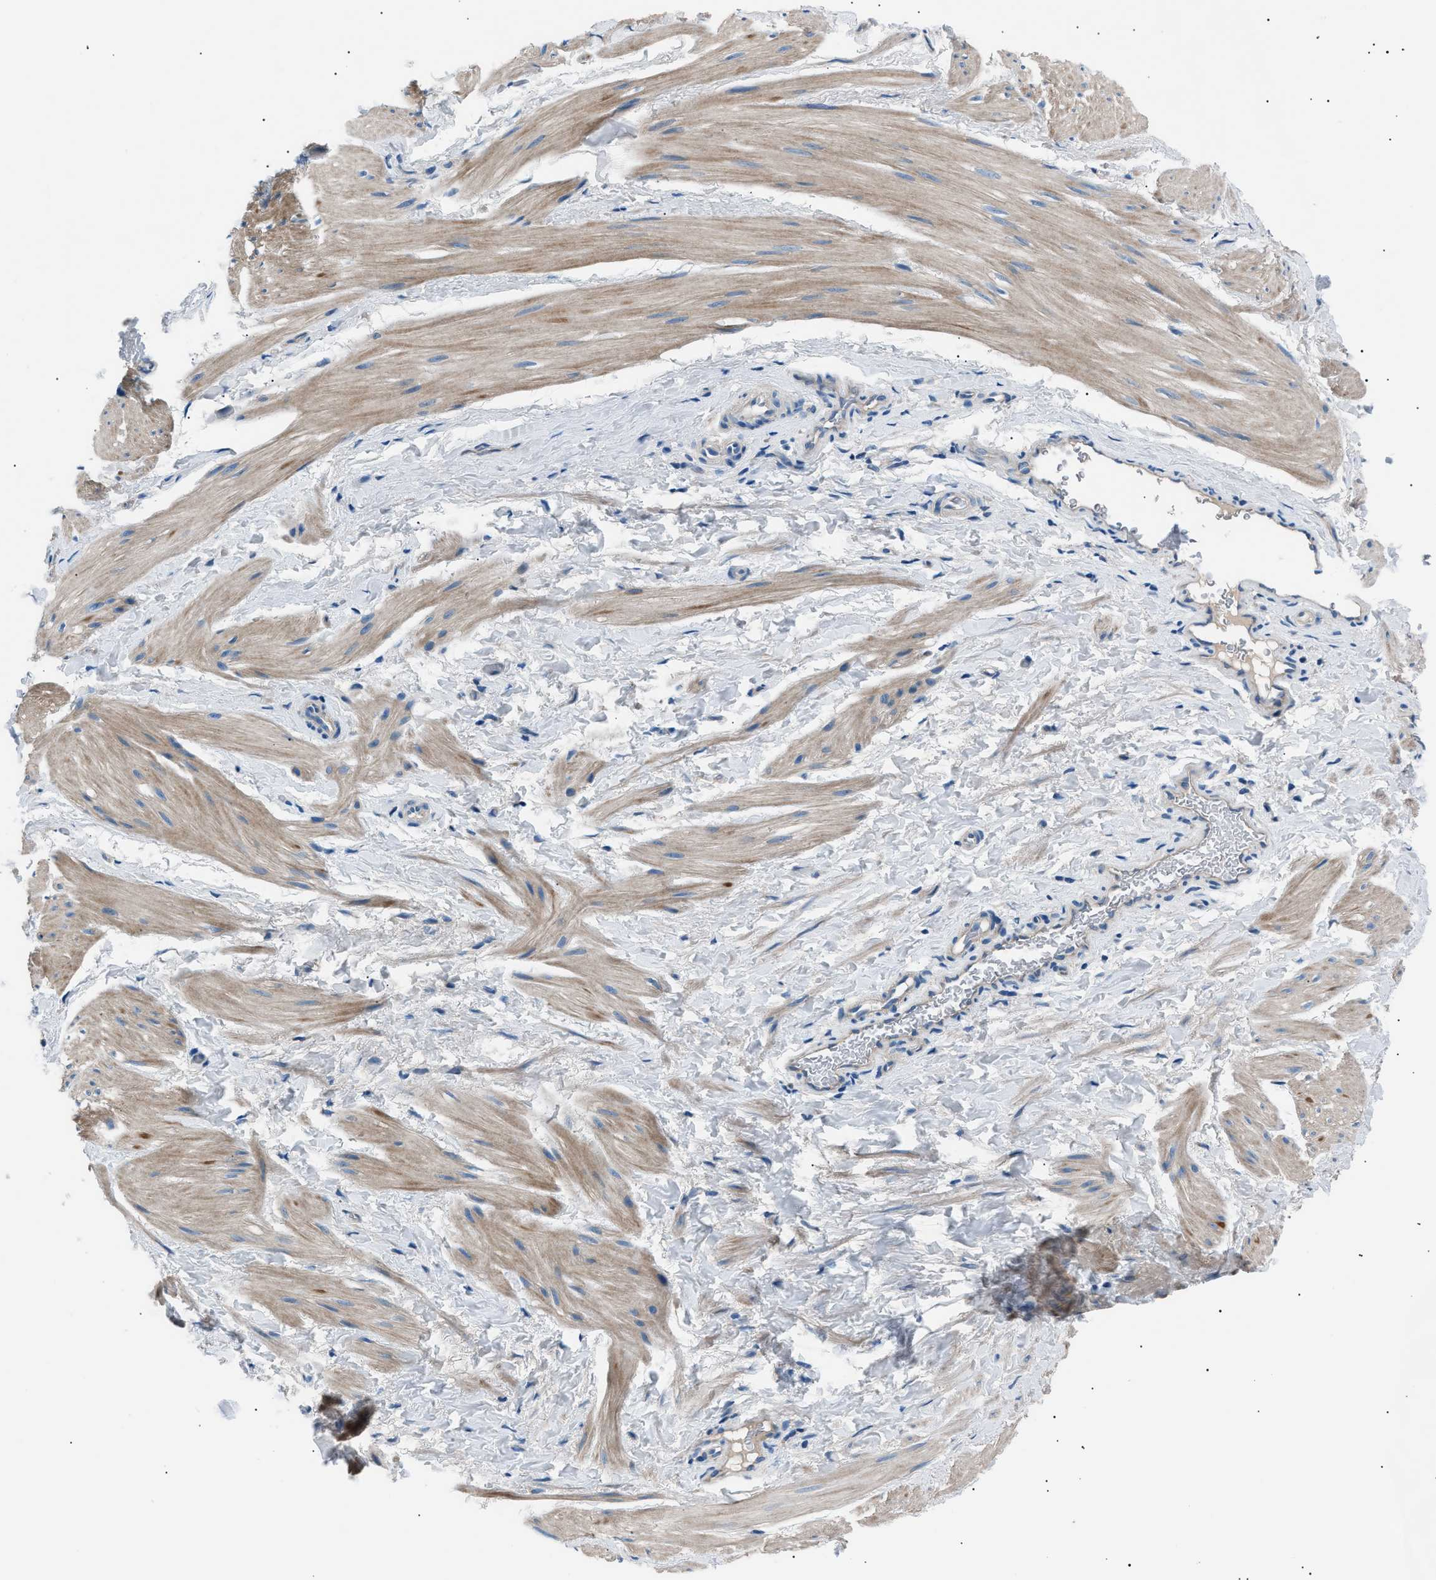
{"staining": {"intensity": "weak", "quantity": ">75%", "location": "cytoplasmic/membranous"}, "tissue": "smooth muscle", "cell_type": "Smooth muscle cells", "image_type": "normal", "snomed": [{"axis": "morphology", "description": "Normal tissue, NOS"}, {"axis": "topography", "description": "Smooth muscle"}], "caption": "High-magnification brightfield microscopy of normal smooth muscle stained with DAB (3,3'-diaminobenzidine) (brown) and counterstained with hematoxylin (blue). smooth muscle cells exhibit weak cytoplasmic/membranous expression is present in about>75% of cells. (Stains: DAB (3,3'-diaminobenzidine) in brown, nuclei in blue, Microscopy: brightfield microscopy at high magnification).", "gene": "LRRC37B", "patient": {"sex": "male", "age": 16}}